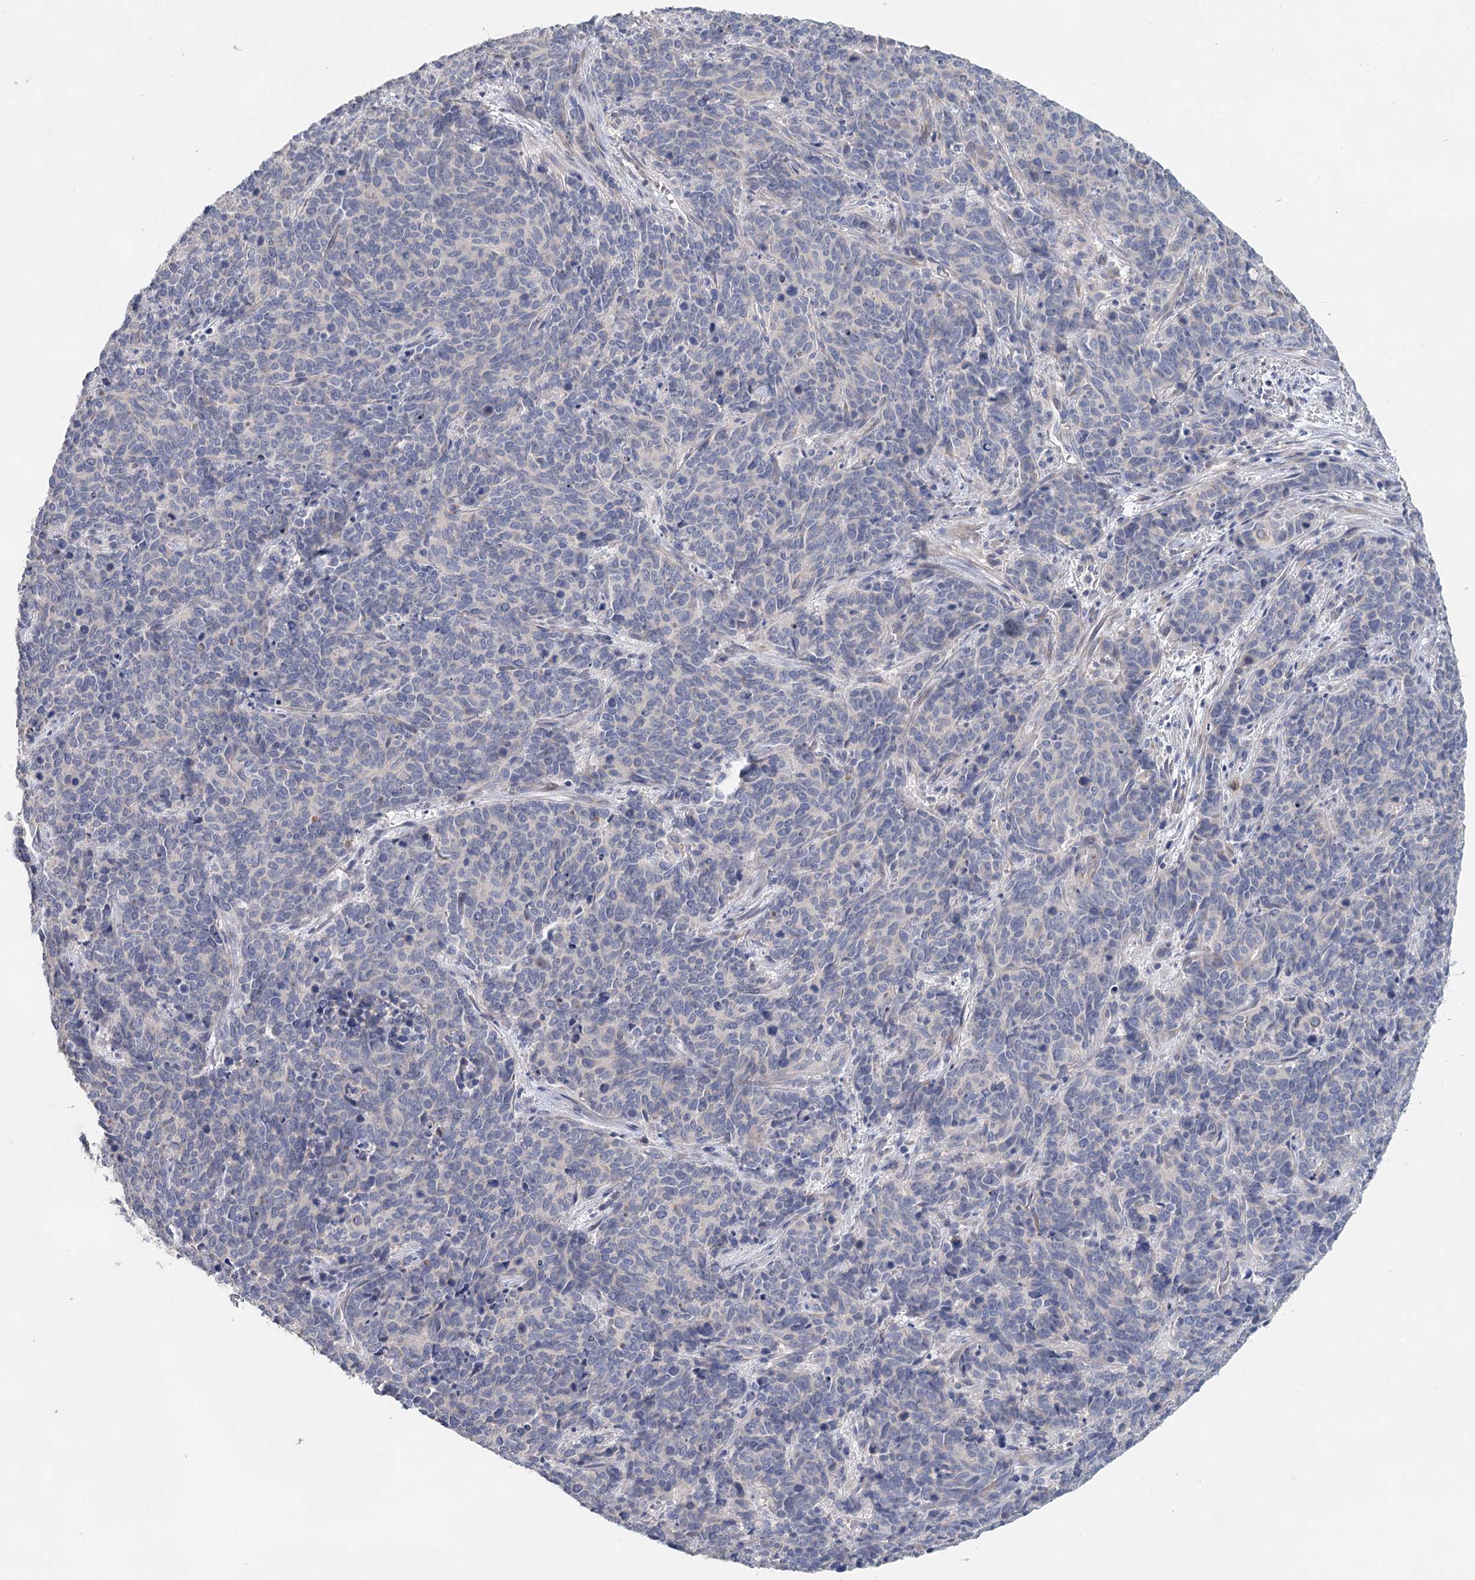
{"staining": {"intensity": "negative", "quantity": "none", "location": "none"}, "tissue": "cervical cancer", "cell_type": "Tumor cells", "image_type": "cancer", "snomed": [{"axis": "morphology", "description": "Squamous cell carcinoma, NOS"}, {"axis": "topography", "description": "Cervix"}], "caption": "Protein analysis of cervical cancer (squamous cell carcinoma) reveals no significant expression in tumor cells.", "gene": "MYL6B", "patient": {"sex": "female", "age": 60}}